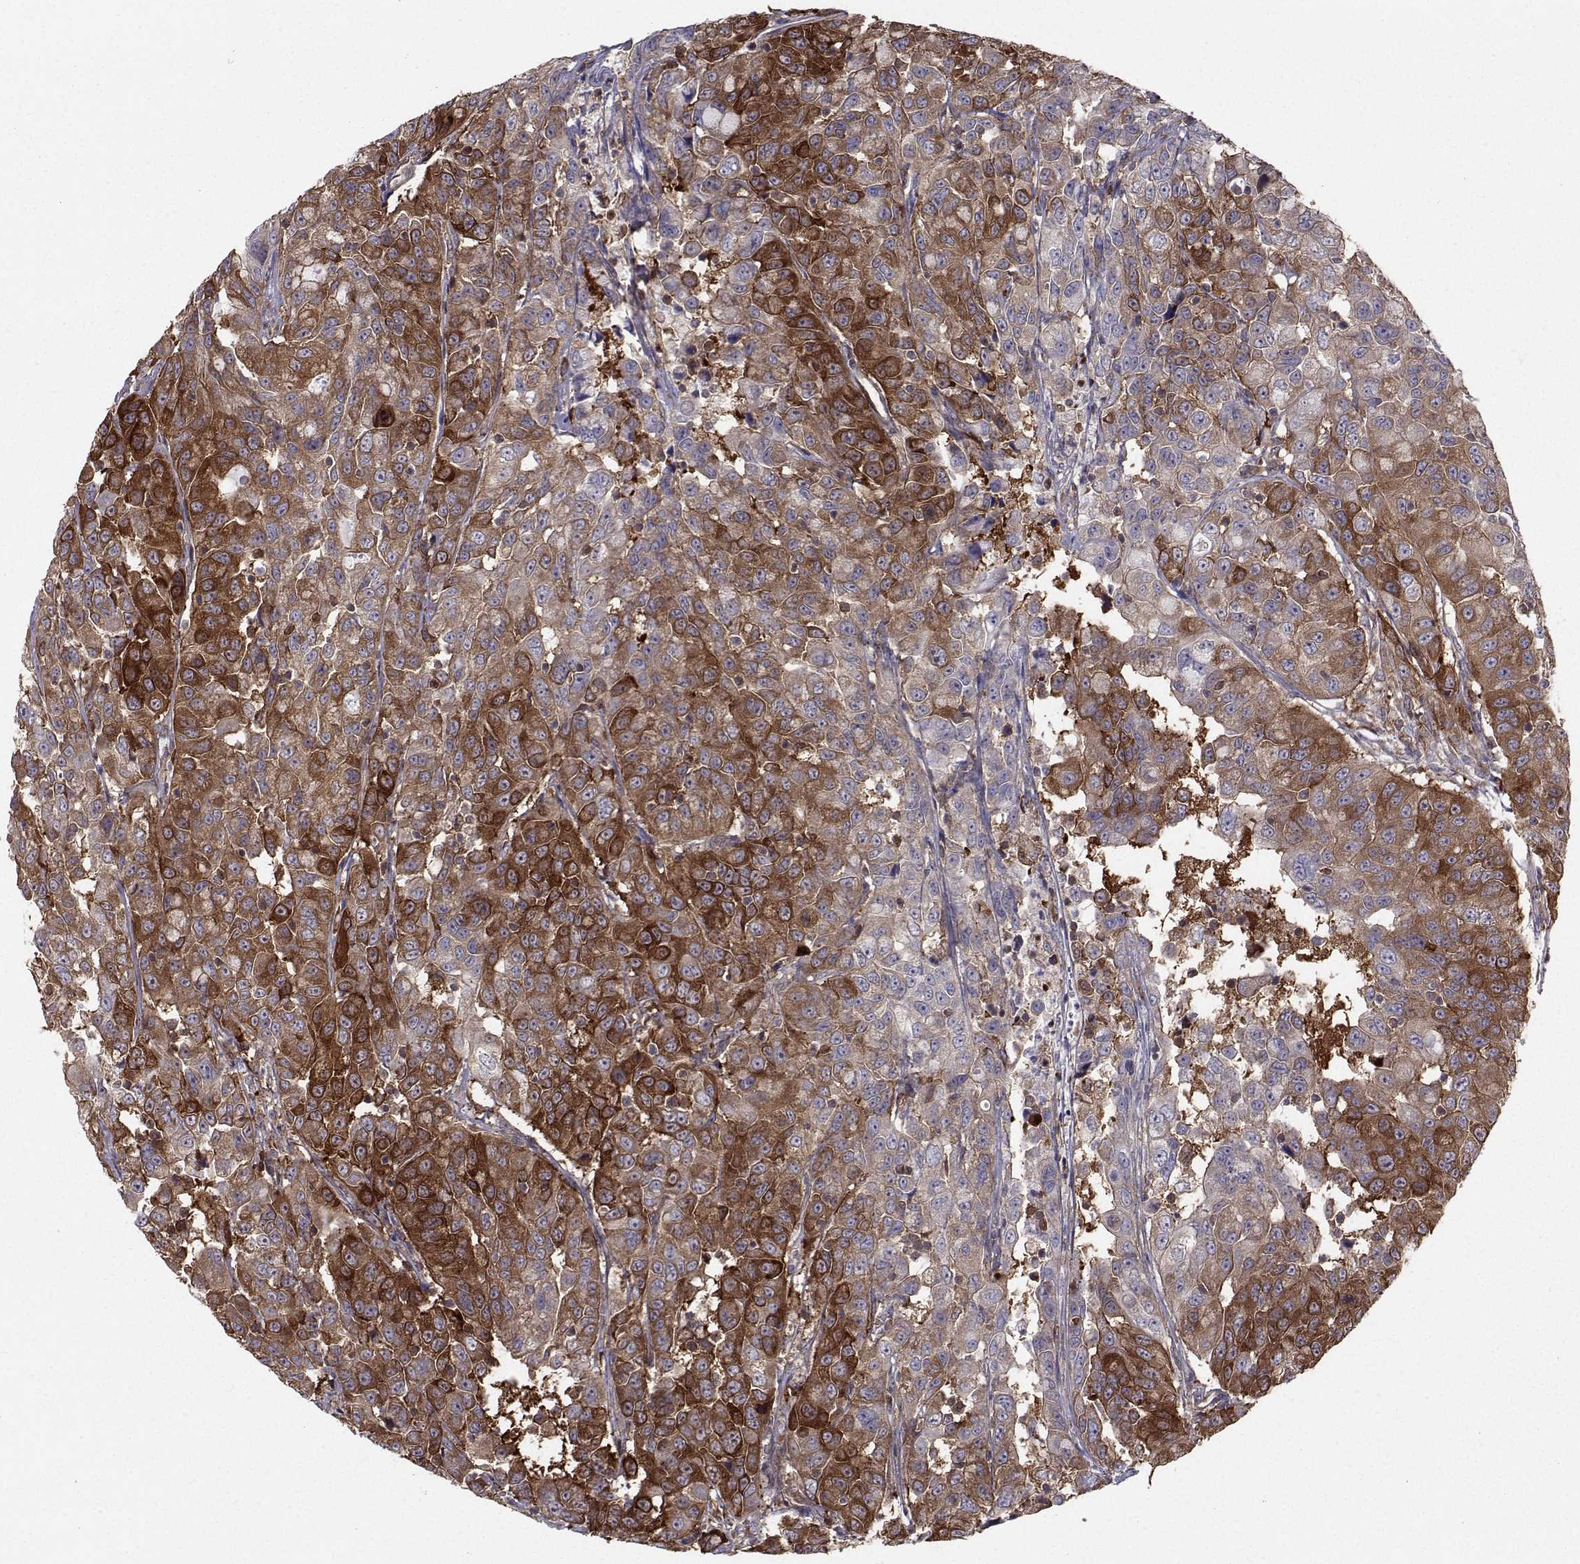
{"staining": {"intensity": "strong", "quantity": "25%-75%", "location": "cytoplasmic/membranous"}, "tissue": "urothelial cancer", "cell_type": "Tumor cells", "image_type": "cancer", "snomed": [{"axis": "morphology", "description": "Urothelial carcinoma, NOS"}, {"axis": "morphology", "description": "Urothelial carcinoma, High grade"}, {"axis": "topography", "description": "Urinary bladder"}], "caption": "Immunohistochemistry (IHC) histopathology image of neoplastic tissue: urothelial cancer stained using IHC demonstrates high levels of strong protein expression localized specifically in the cytoplasmic/membranous of tumor cells, appearing as a cytoplasmic/membranous brown color.", "gene": "HSP90AB1", "patient": {"sex": "female", "age": 73}}